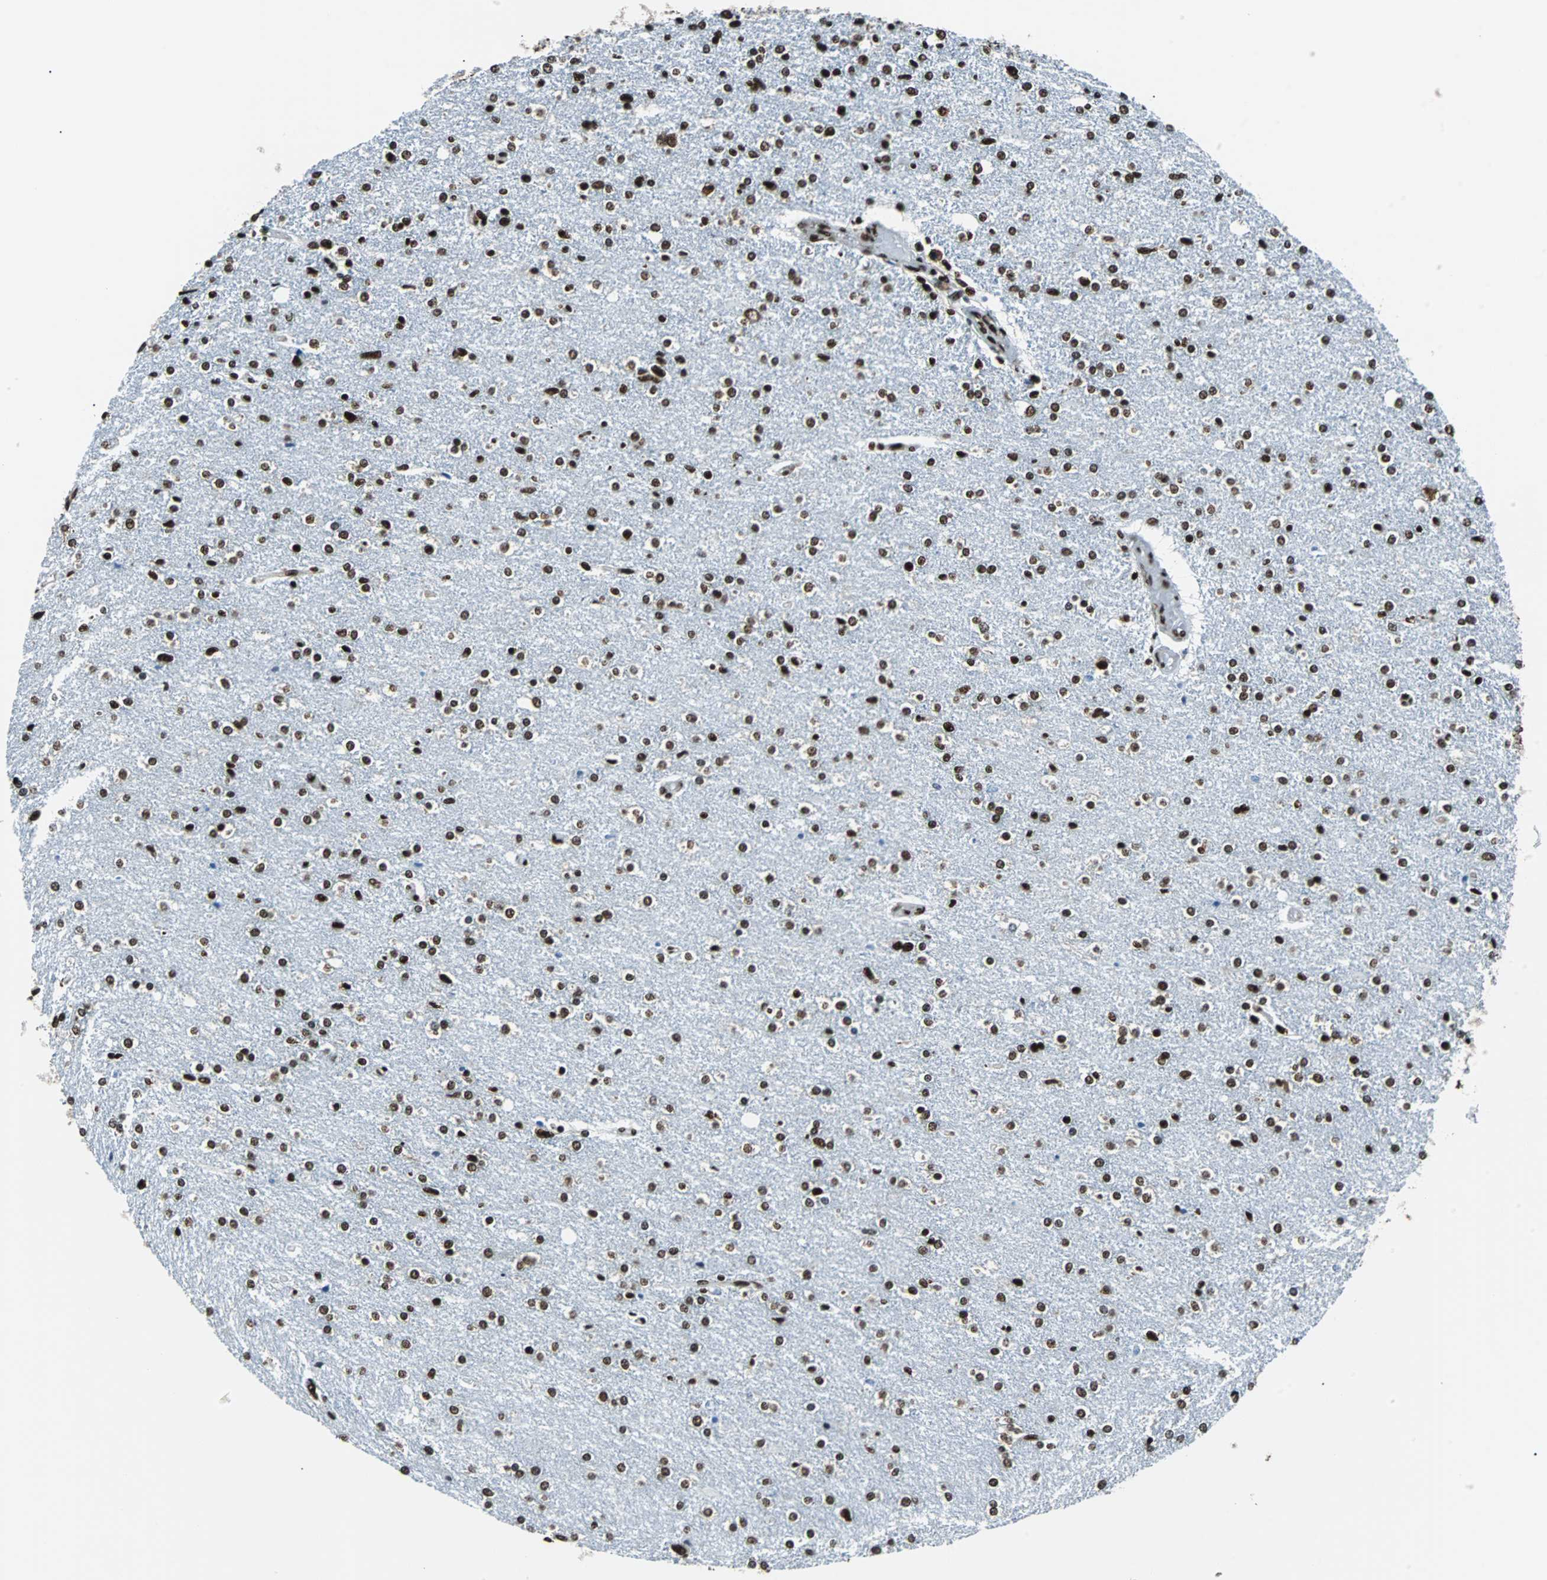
{"staining": {"intensity": "strong", "quantity": ">75%", "location": "nuclear"}, "tissue": "glioma", "cell_type": "Tumor cells", "image_type": "cancer", "snomed": [{"axis": "morphology", "description": "Glioma, malignant, High grade"}, {"axis": "topography", "description": "Cerebral cortex"}], "caption": "High-power microscopy captured an immunohistochemistry (IHC) micrograph of malignant high-grade glioma, revealing strong nuclear expression in about >75% of tumor cells.", "gene": "FUBP1", "patient": {"sex": "male", "age": 76}}